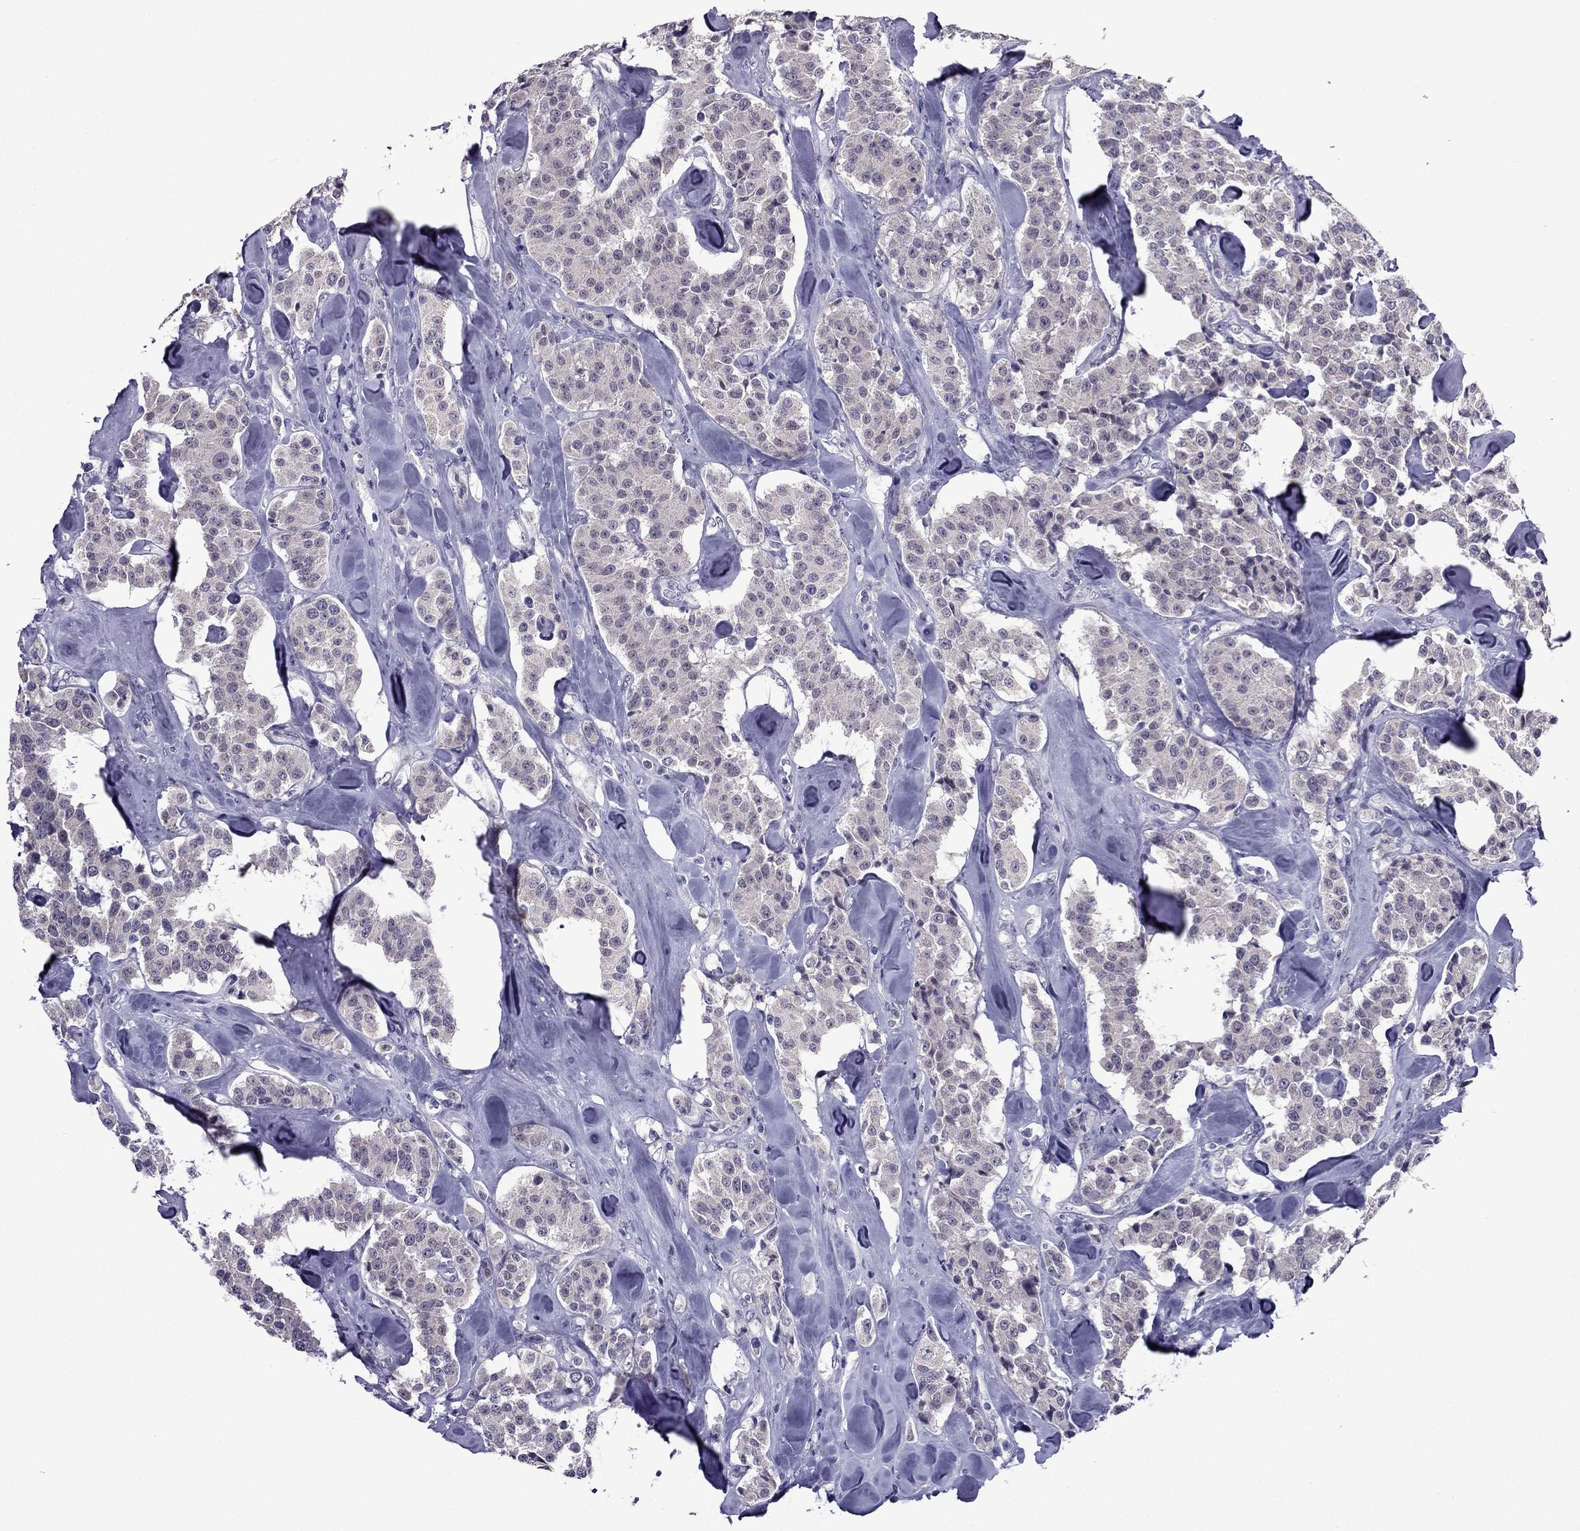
{"staining": {"intensity": "negative", "quantity": "none", "location": "none"}, "tissue": "carcinoid", "cell_type": "Tumor cells", "image_type": "cancer", "snomed": [{"axis": "morphology", "description": "Carcinoid, malignant, NOS"}, {"axis": "topography", "description": "Pancreas"}], "caption": "Immunohistochemistry (IHC) of carcinoid exhibits no expression in tumor cells.", "gene": "MYBPH", "patient": {"sex": "male", "age": 41}}